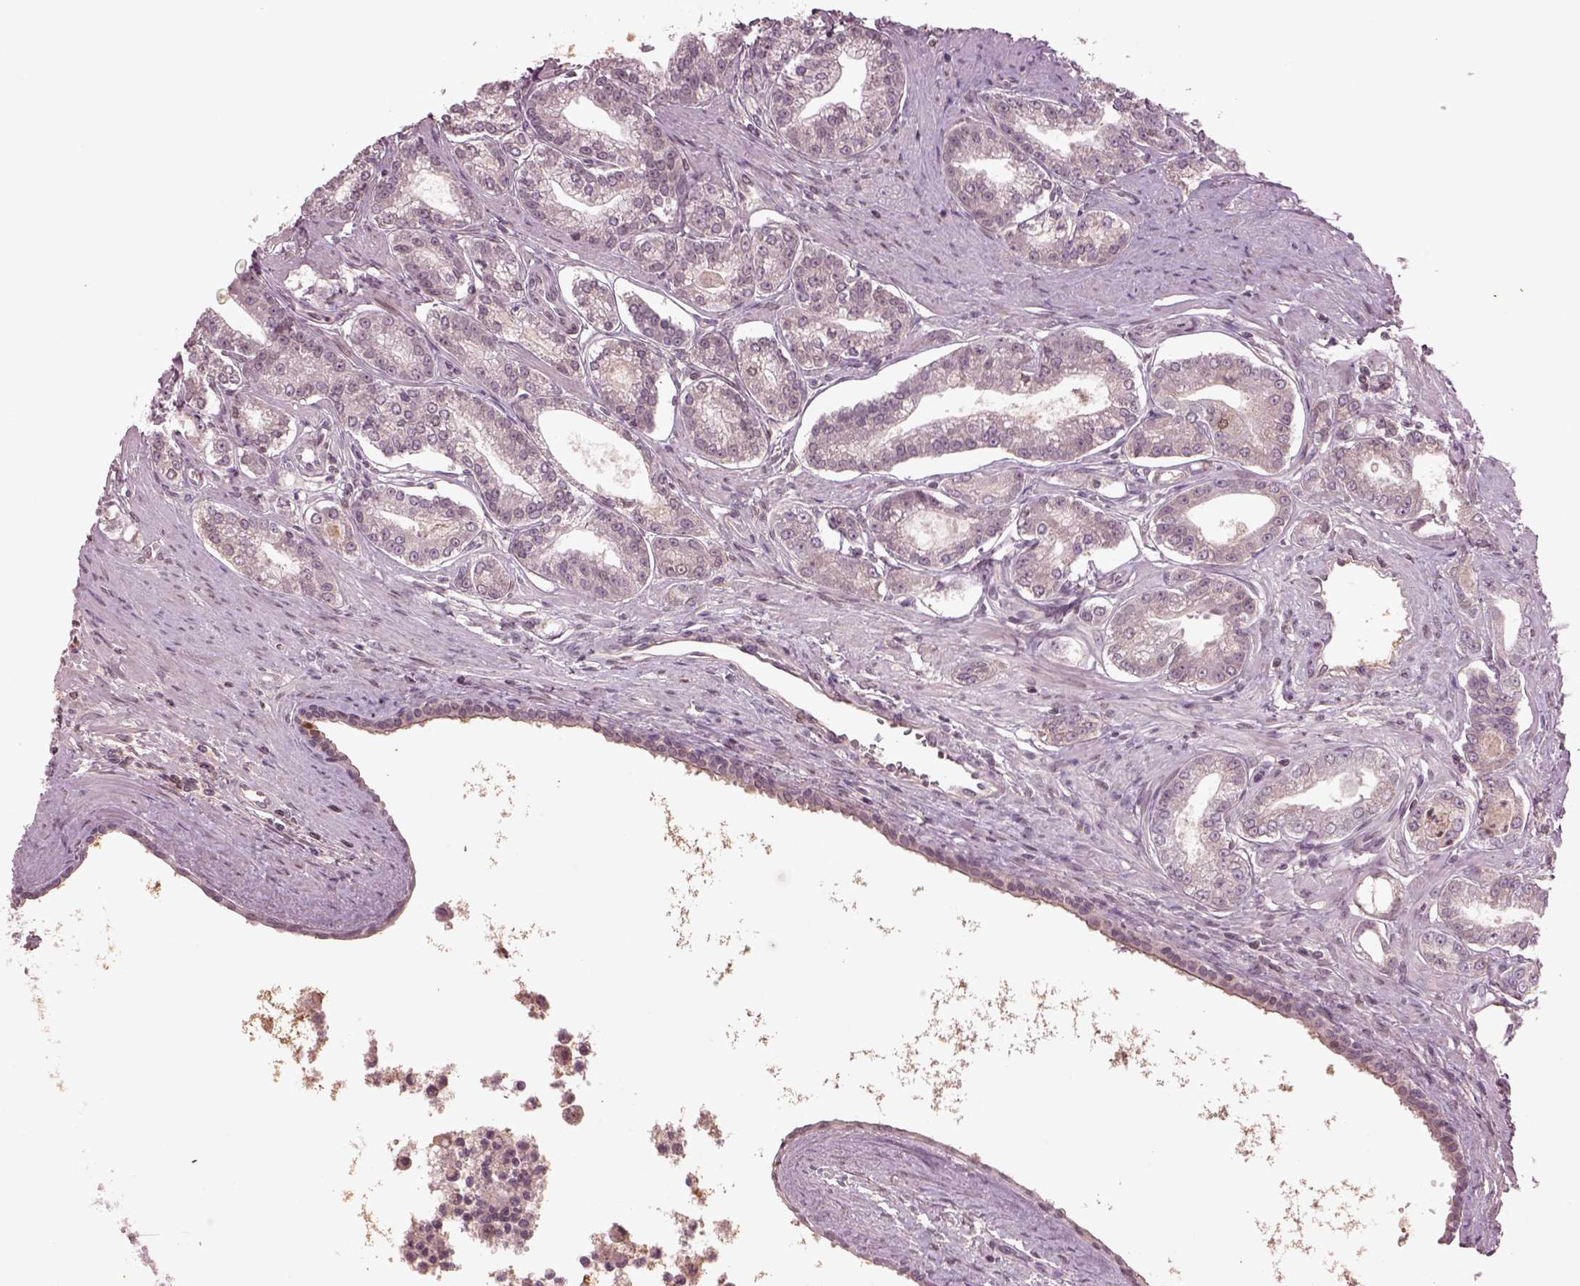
{"staining": {"intensity": "negative", "quantity": "none", "location": "none"}, "tissue": "prostate cancer", "cell_type": "Tumor cells", "image_type": "cancer", "snomed": [{"axis": "morphology", "description": "Adenocarcinoma, NOS"}, {"axis": "topography", "description": "Prostate"}], "caption": "Human prostate adenocarcinoma stained for a protein using immunohistochemistry reveals no expression in tumor cells.", "gene": "PTX4", "patient": {"sex": "male", "age": 71}}